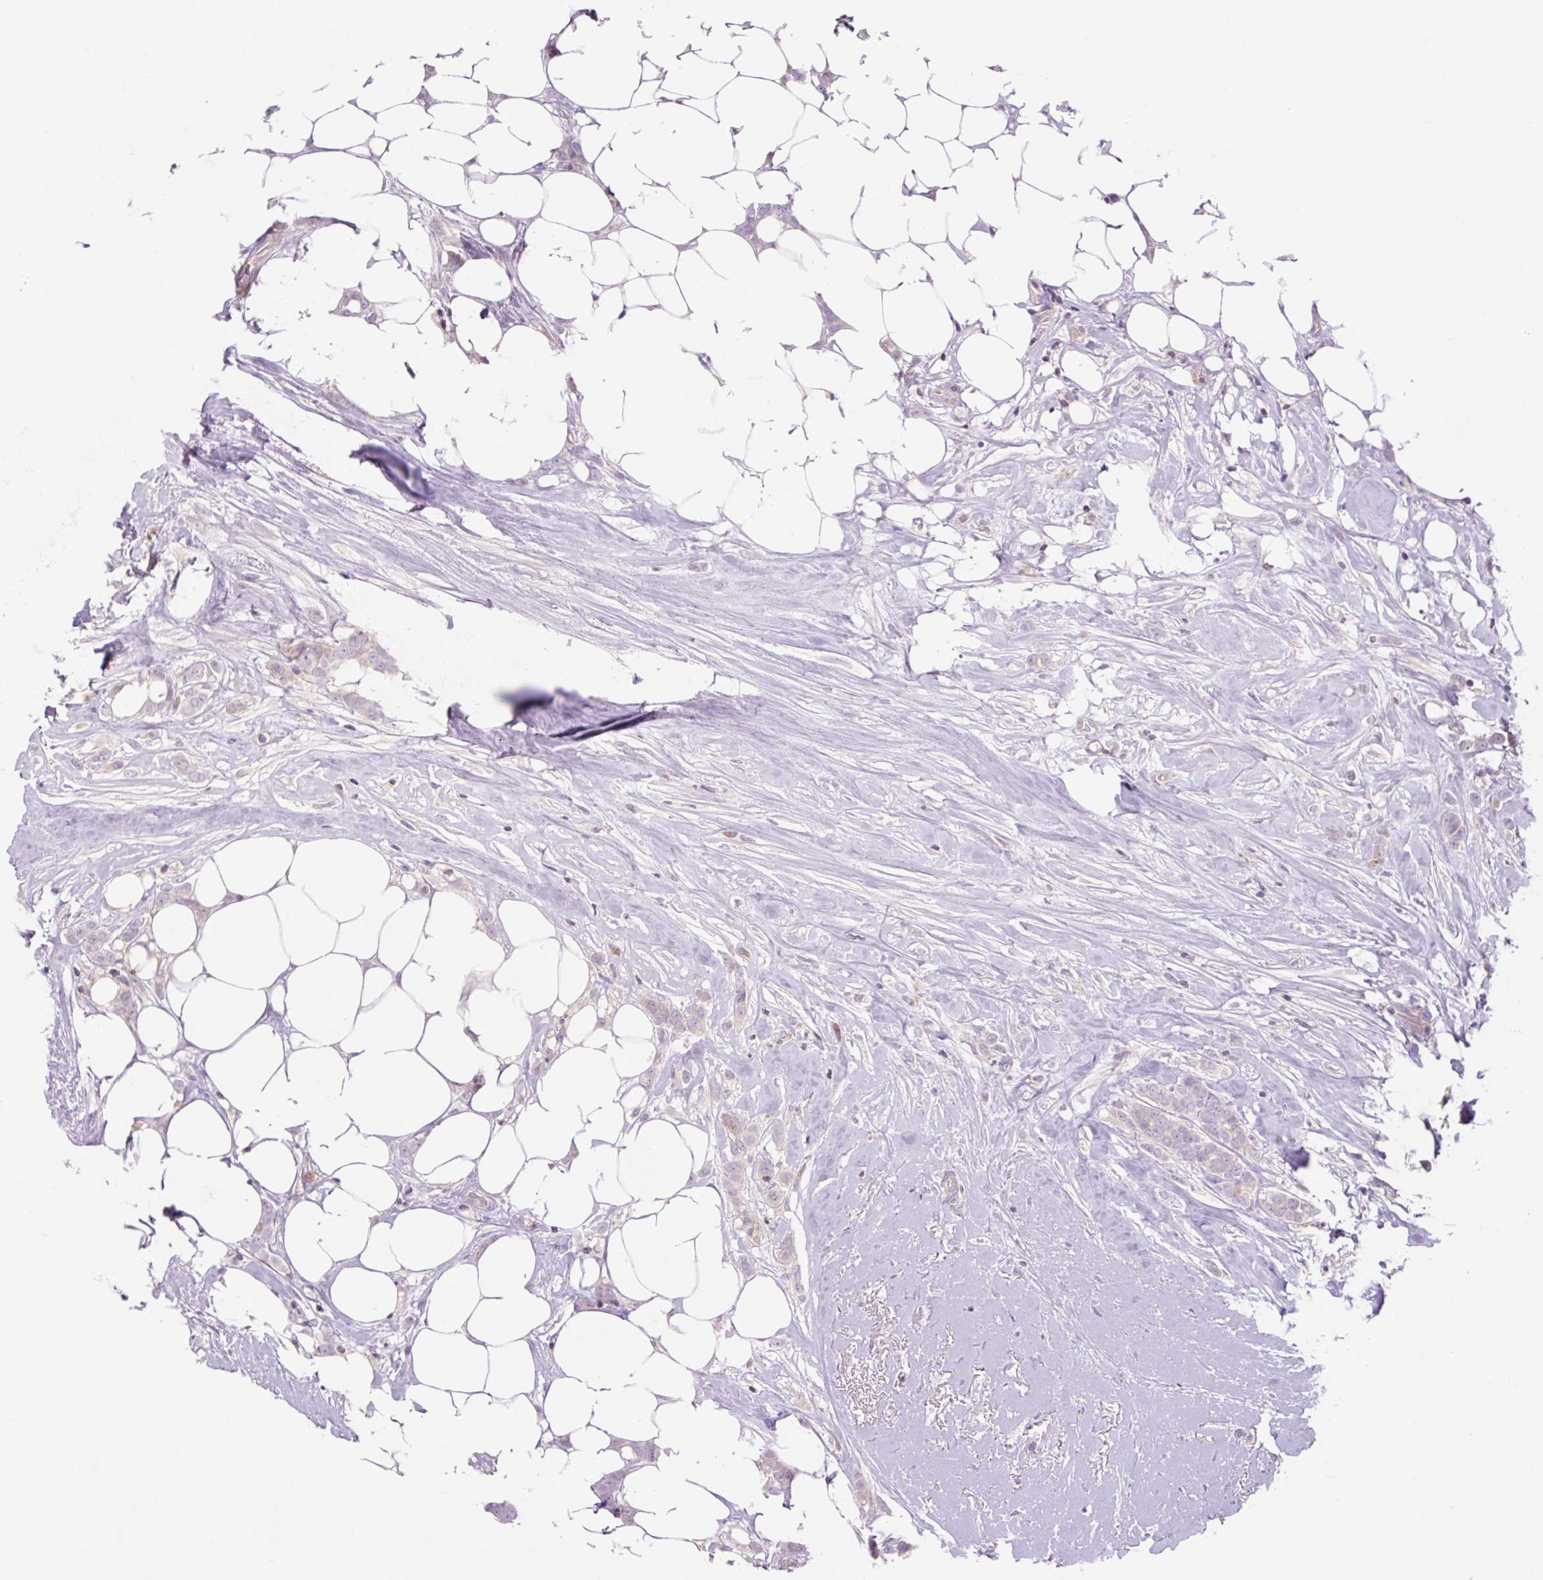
{"staining": {"intensity": "weak", "quantity": "25%-75%", "location": "cytoplasmic/membranous"}, "tissue": "breast cancer", "cell_type": "Tumor cells", "image_type": "cancer", "snomed": [{"axis": "morphology", "description": "Duct carcinoma"}, {"axis": "topography", "description": "Breast"}], "caption": "This is a photomicrograph of IHC staining of breast cancer, which shows weak staining in the cytoplasmic/membranous of tumor cells.", "gene": "GRID2", "patient": {"sex": "female", "age": 80}}